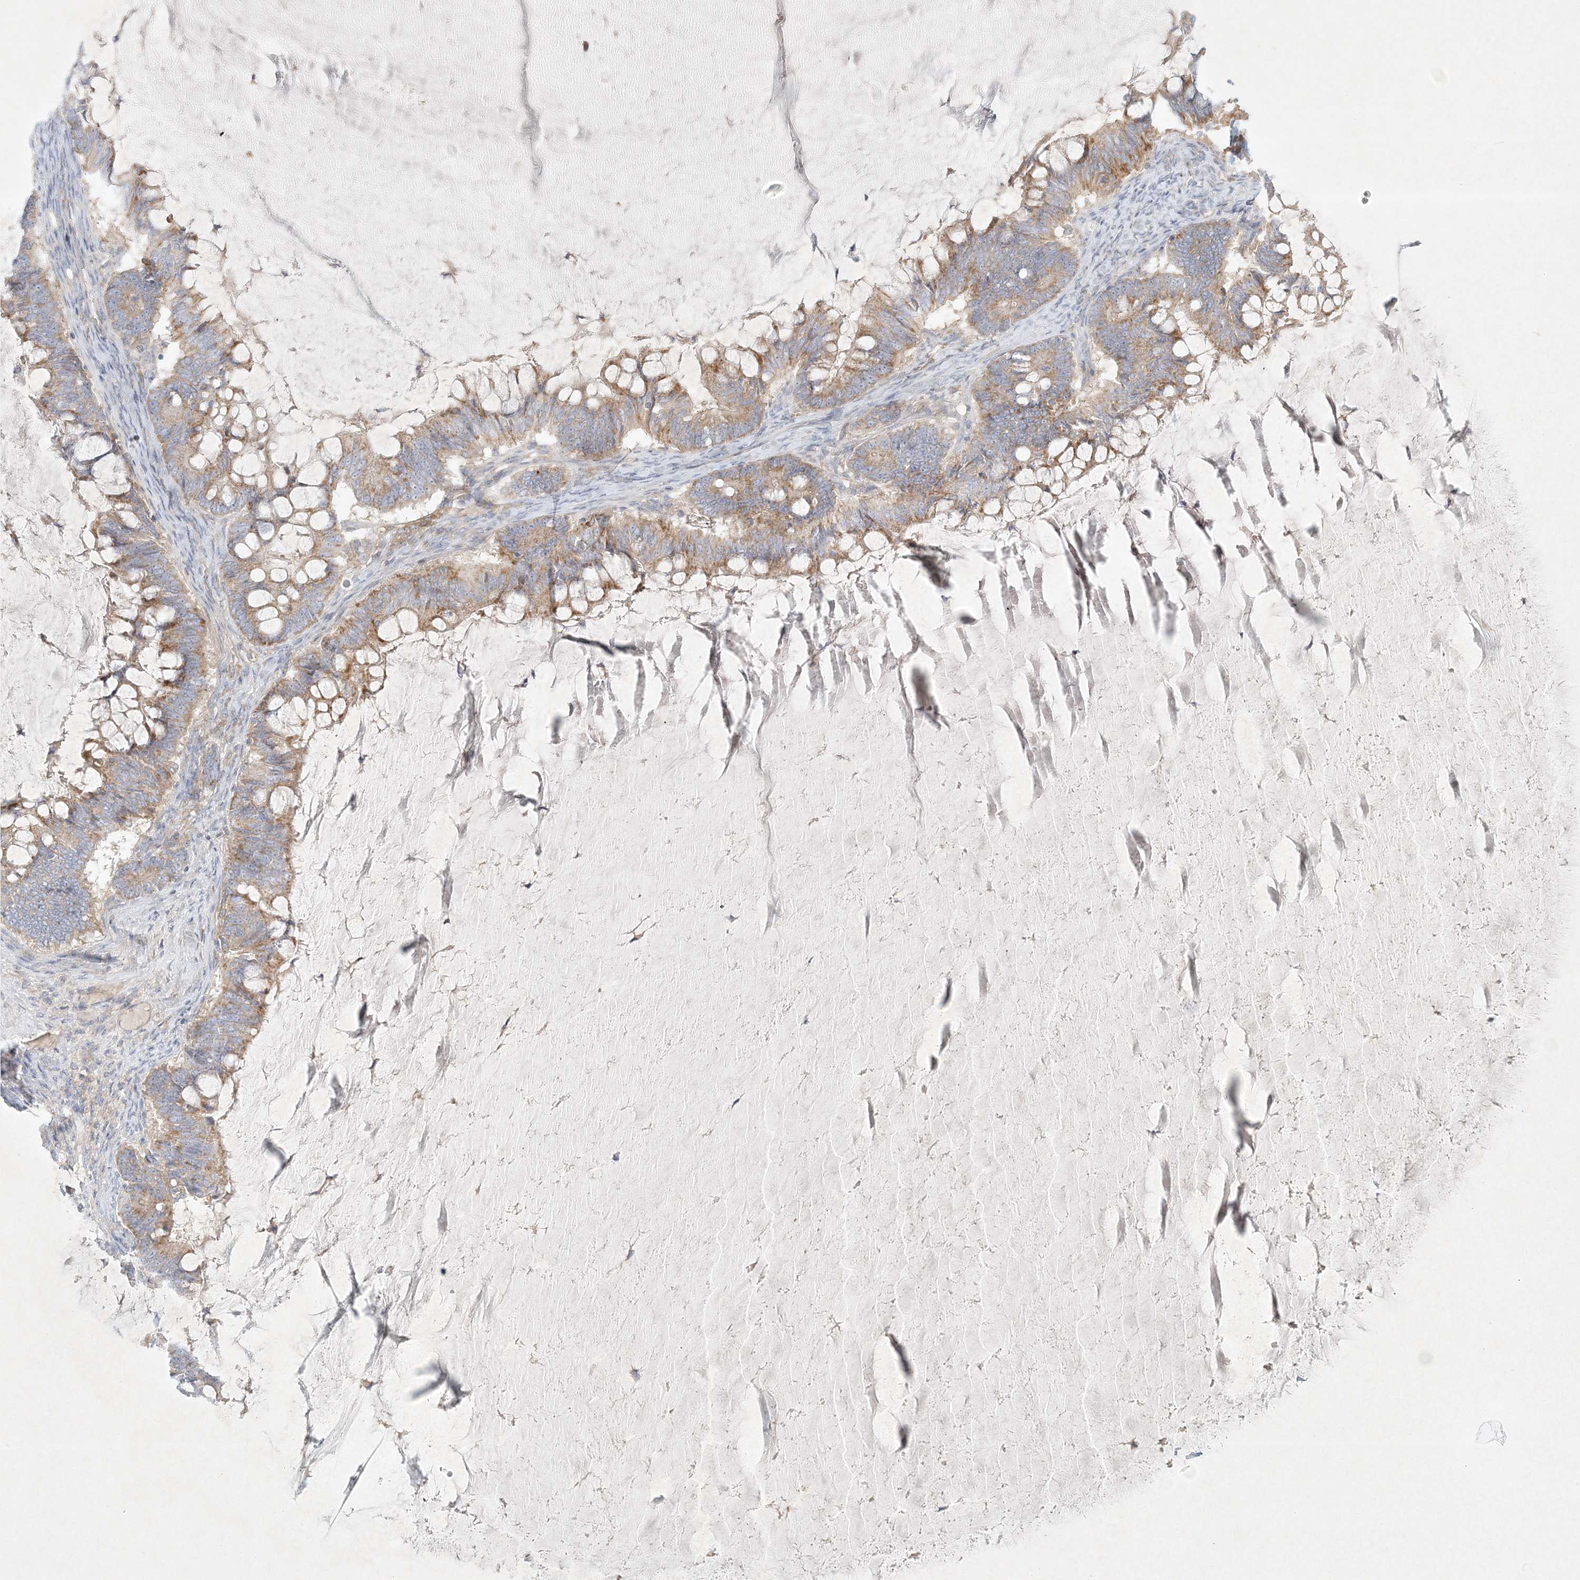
{"staining": {"intensity": "moderate", "quantity": ">75%", "location": "cytoplasmic/membranous"}, "tissue": "ovarian cancer", "cell_type": "Tumor cells", "image_type": "cancer", "snomed": [{"axis": "morphology", "description": "Cystadenocarcinoma, mucinous, NOS"}, {"axis": "topography", "description": "Ovary"}], "caption": "Tumor cells demonstrate moderate cytoplasmic/membranous expression in about >75% of cells in ovarian cancer (mucinous cystadenocarcinoma).", "gene": "STK11IP", "patient": {"sex": "female", "age": 61}}